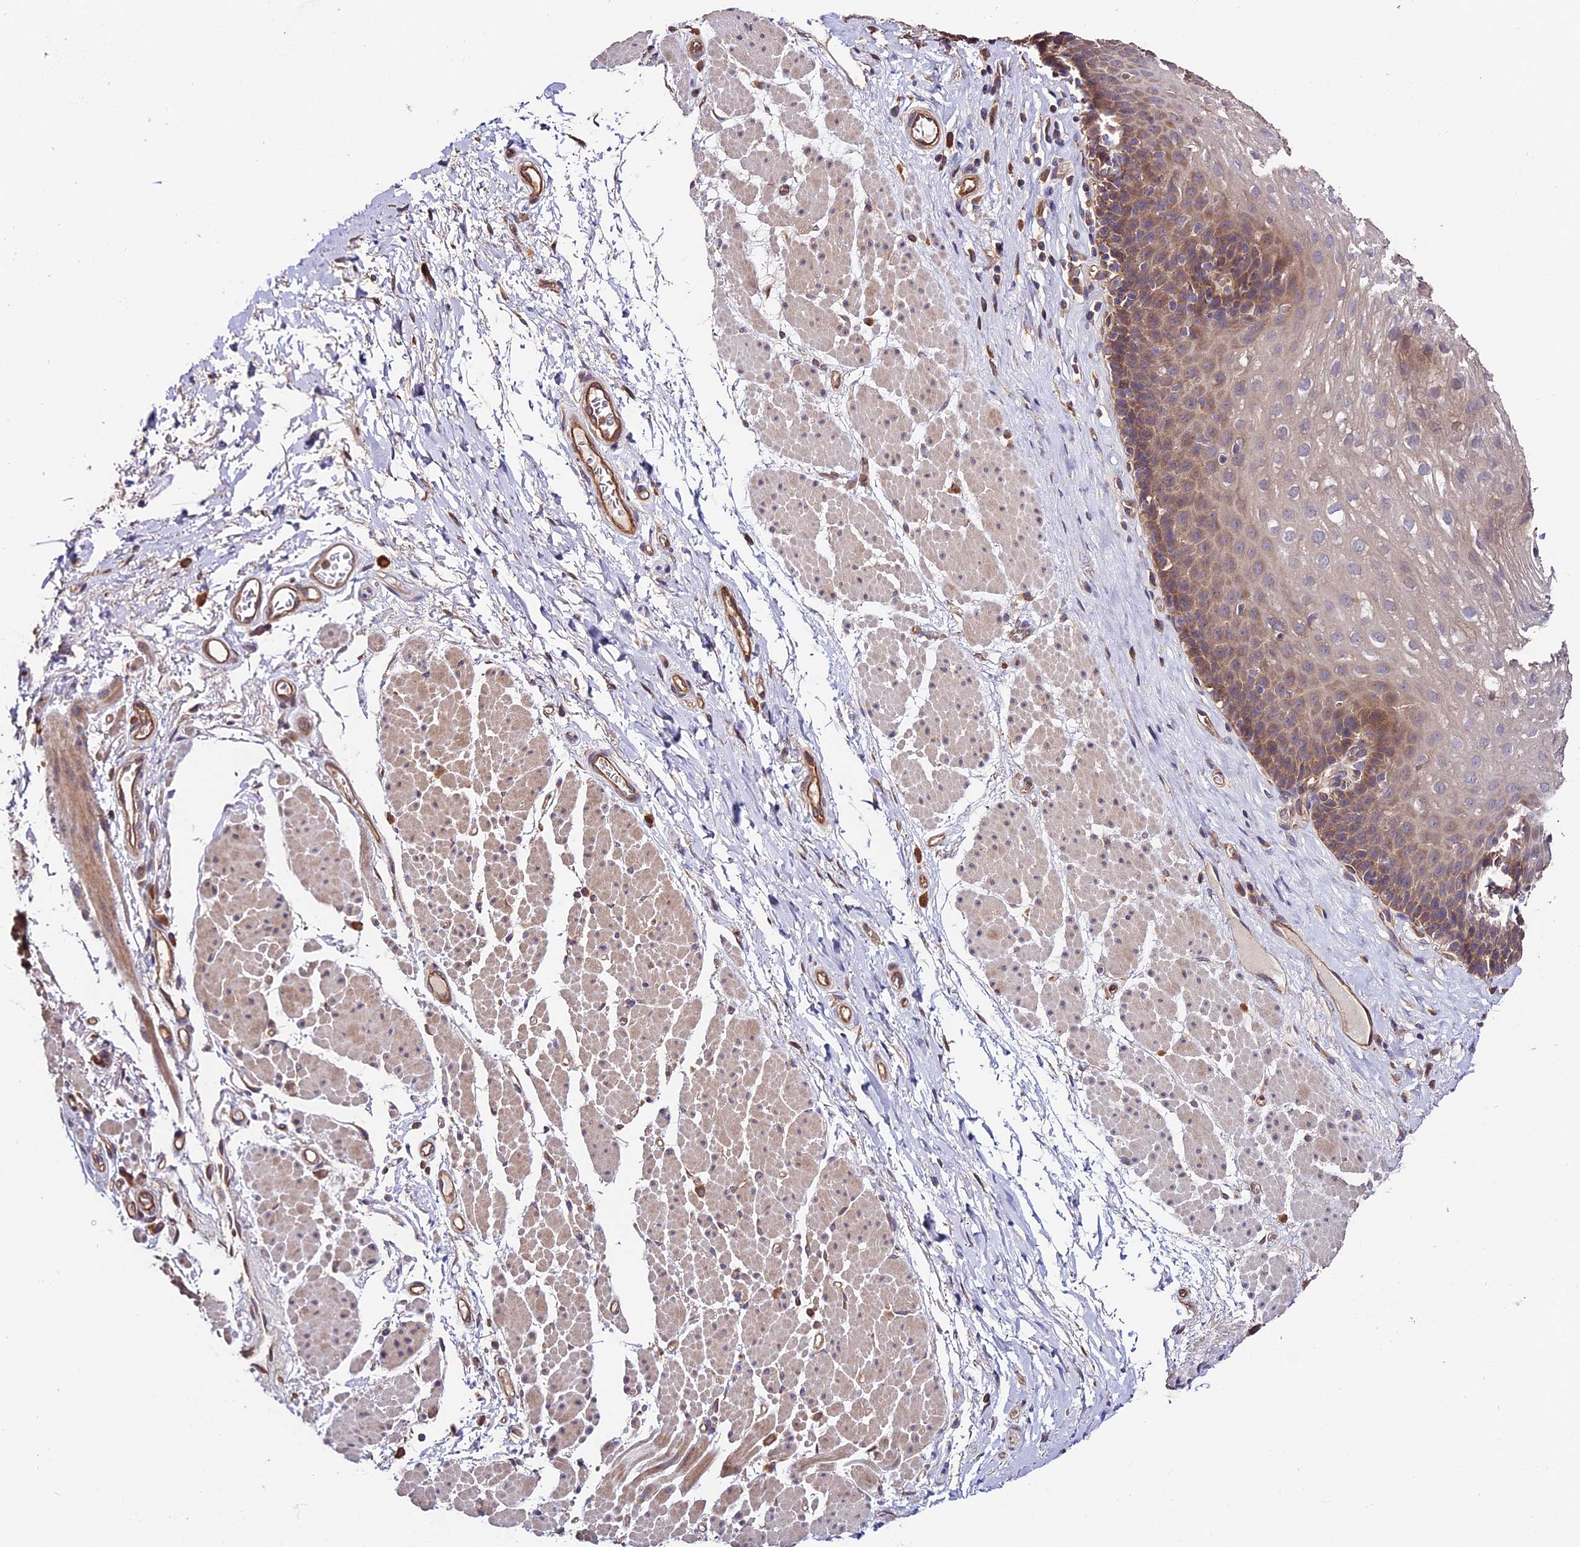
{"staining": {"intensity": "moderate", "quantity": "<25%", "location": "cytoplasmic/membranous"}, "tissue": "esophagus", "cell_type": "Squamous epithelial cells", "image_type": "normal", "snomed": [{"axis": "morphology", "description": "Normal tissue, NOS"}, {"axis": "topography", "description": "Esophagus"}], "caption": "Brown immunohistochemical staining in normal esophagus demonstrates moderate cytoplasmic/membranous staining in approximately <25% of squamous epithelial cells.", "gene": "CES3", "patient": {"sex": "female", "age": 66}}